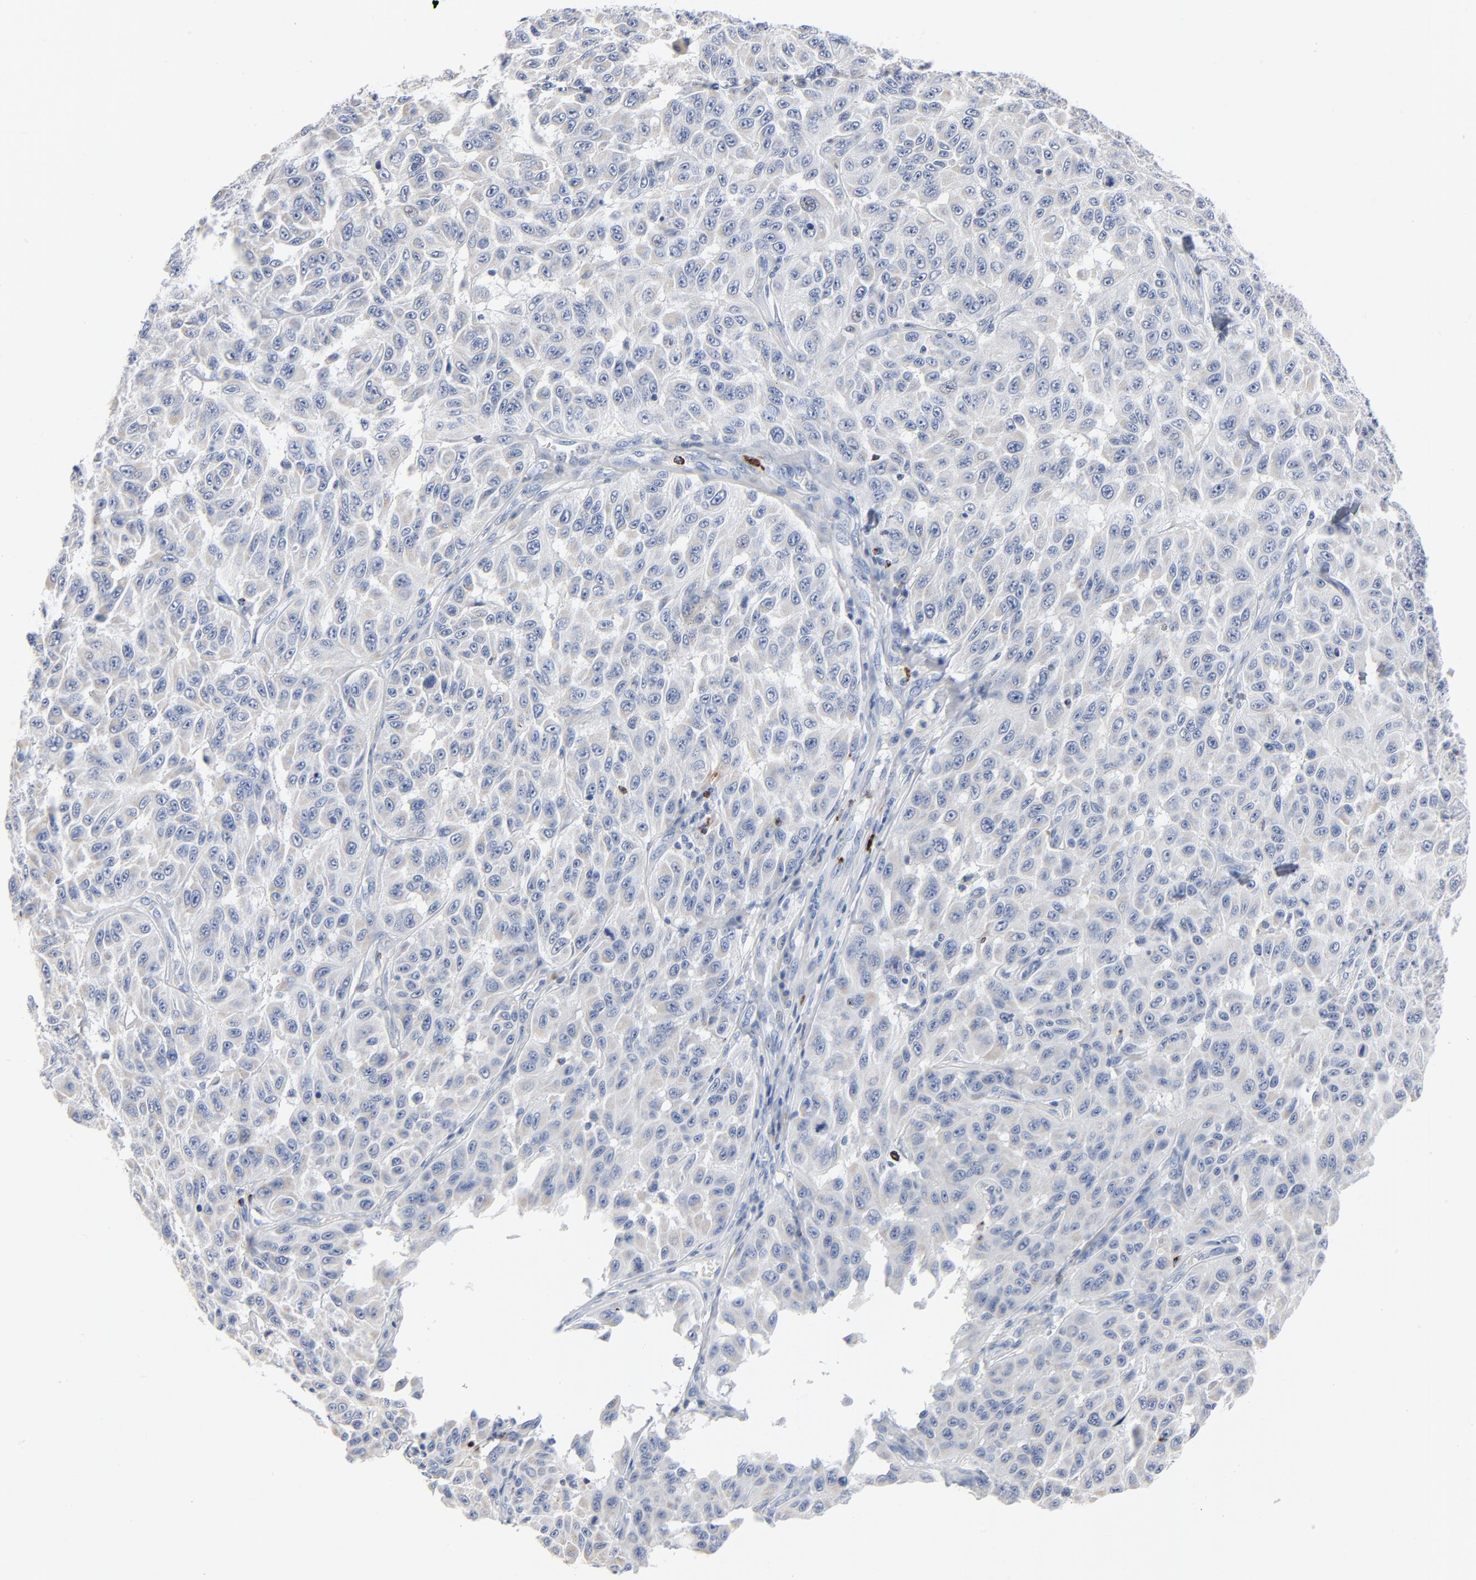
{"staining": {"intensity": "negative", "quantity": "none", "location": "none"}, "tissue": "melanoma", "cell_type": "Tumor cells", "image_type": "cancer", "snomed": [{"axis": "morphology", "description": "Malignant melanoma, NOS"}, {"axis": "topography", "description": "Skin"}], "caption": "A photomicrograph of melanoma stained for a protein reveals no brown staining in tumor cells.", "gene": "GZMB", "patient": {"sex": "male", "age": 30}}